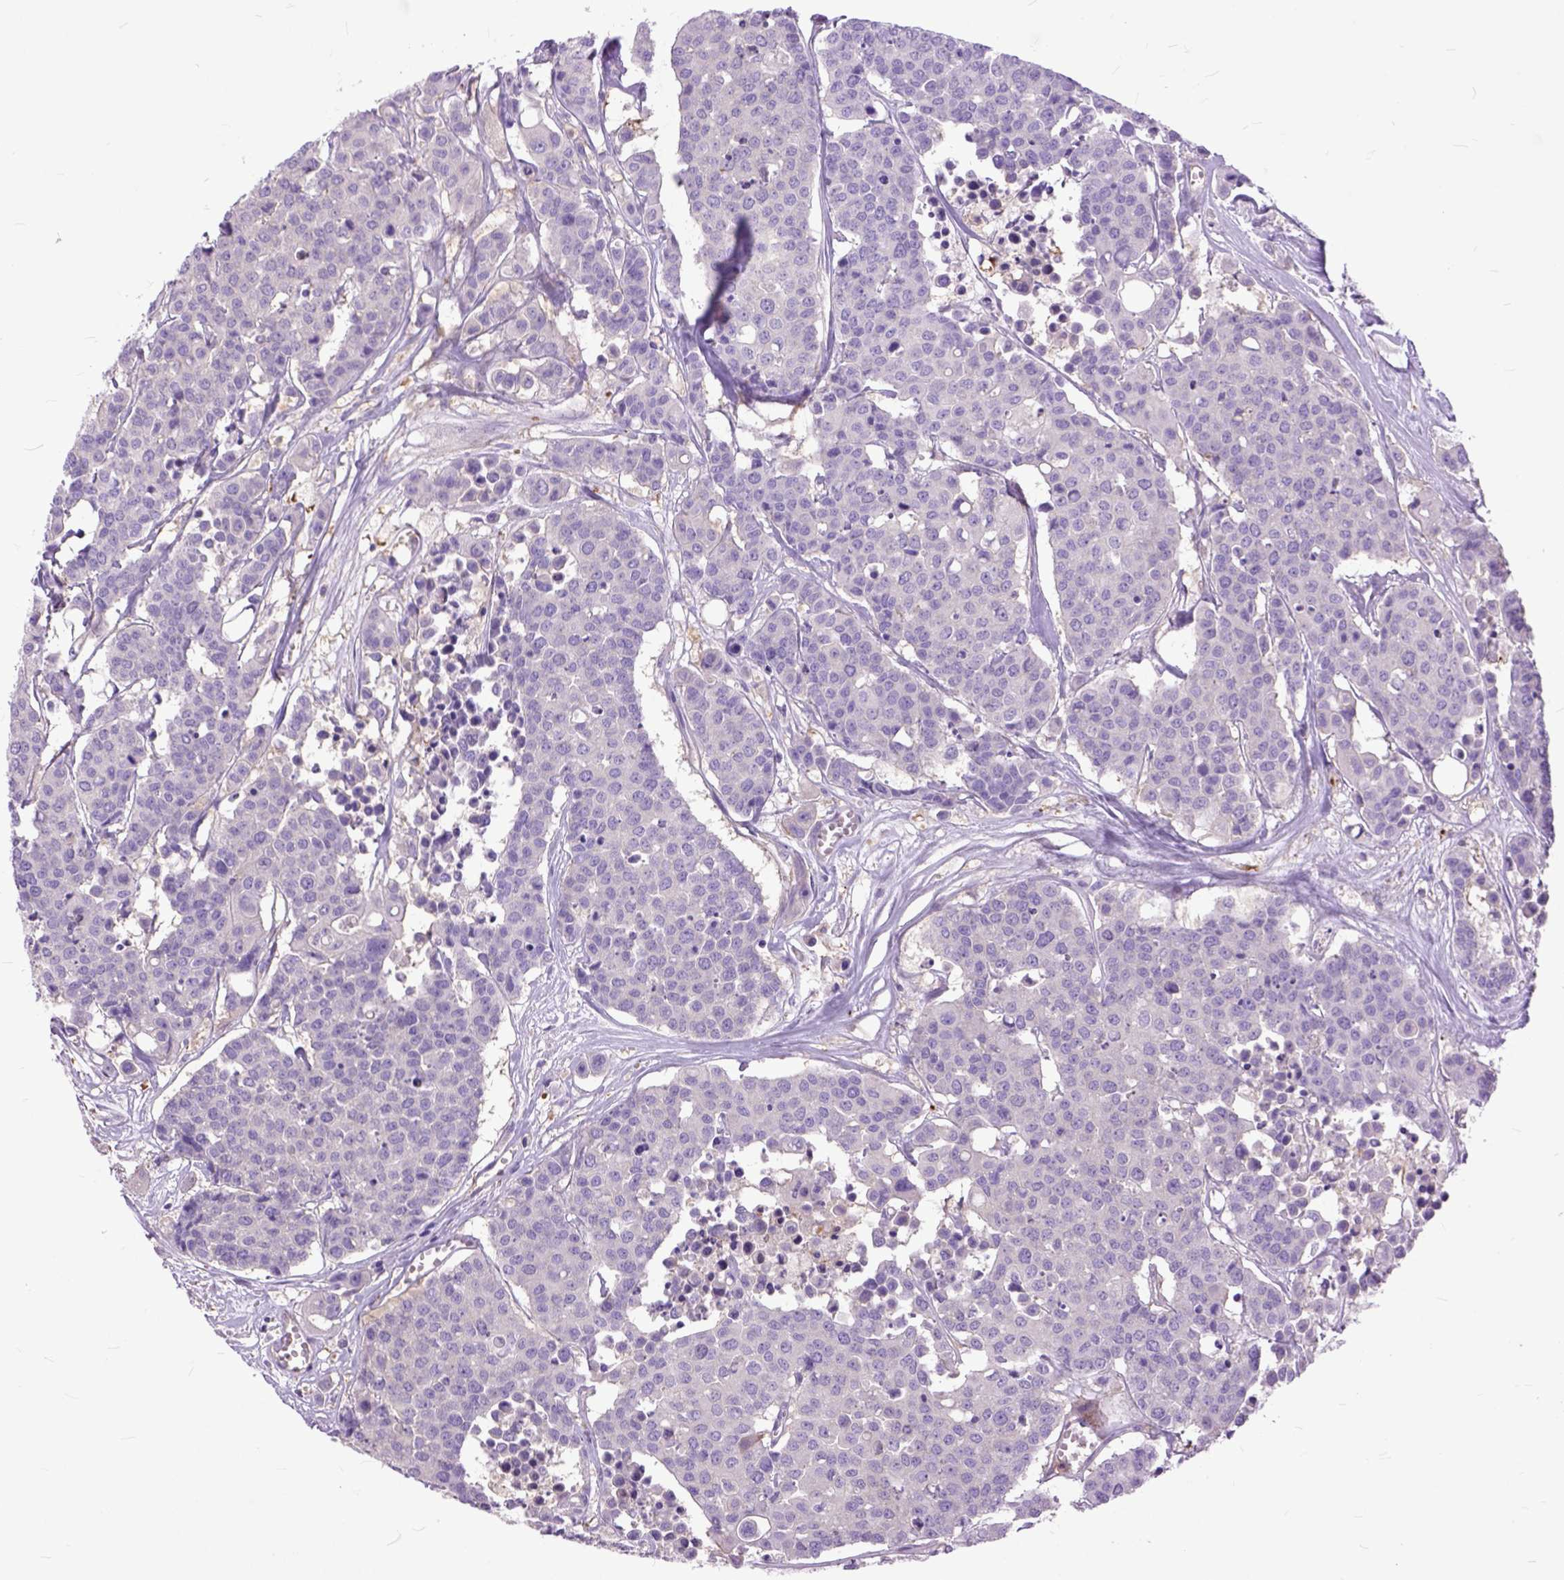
{"staining": {"intensity": "negative", "quantity": "none", "location": "none"}, "tissue": "carcinoid", "cell_type": "Tumor cells", "image_type": "cancer", "snomed": [{"axis": "morphology", "description": "Carcinoid, malignant, NOS"}, {"axis": "topography", "description": "Colon"}], "caption": "The immunohistochemistry photomicrograph has no significant staining in tumor cells of malignant carcinoid tissue.", "gene": "NAMPT", "patient": {"sex": "male", "age": 81}}